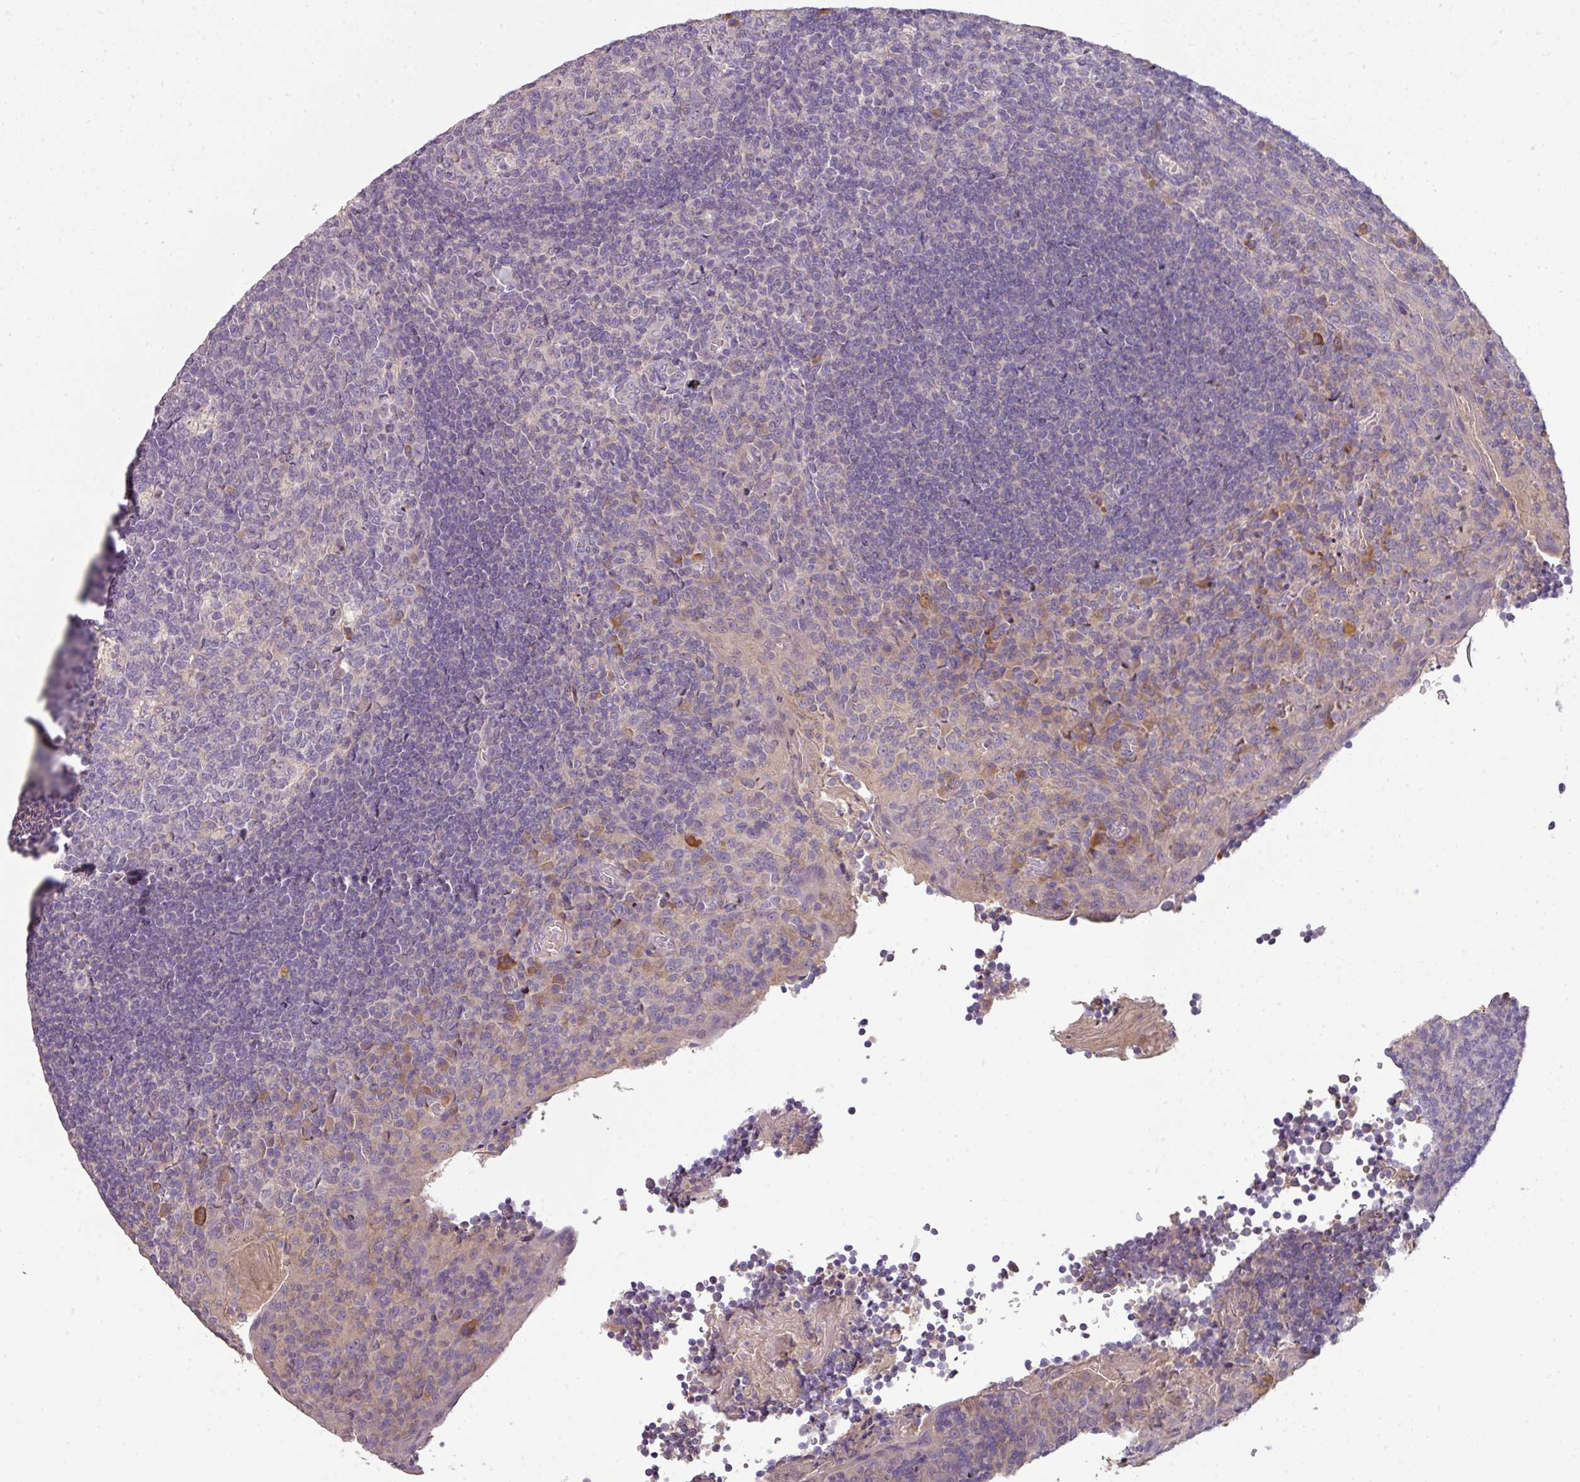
{"staining": {"intensity": "negative", "quantity": "none", "location": "none"}, "tissue": "tonsil", "cell_type": "Germinal center cells", "image_type": "normal", "snomed": [{"axis": "morphology", "description": "Normal tissue, NOS"}, {"axis": "topography", "description": "Tonsil"}], "caption": "Image shows no protein expression in germinal center cells of benign tonsil.", "gene": "ZNF266", "patient": {"sex": "male", "age": 17}}